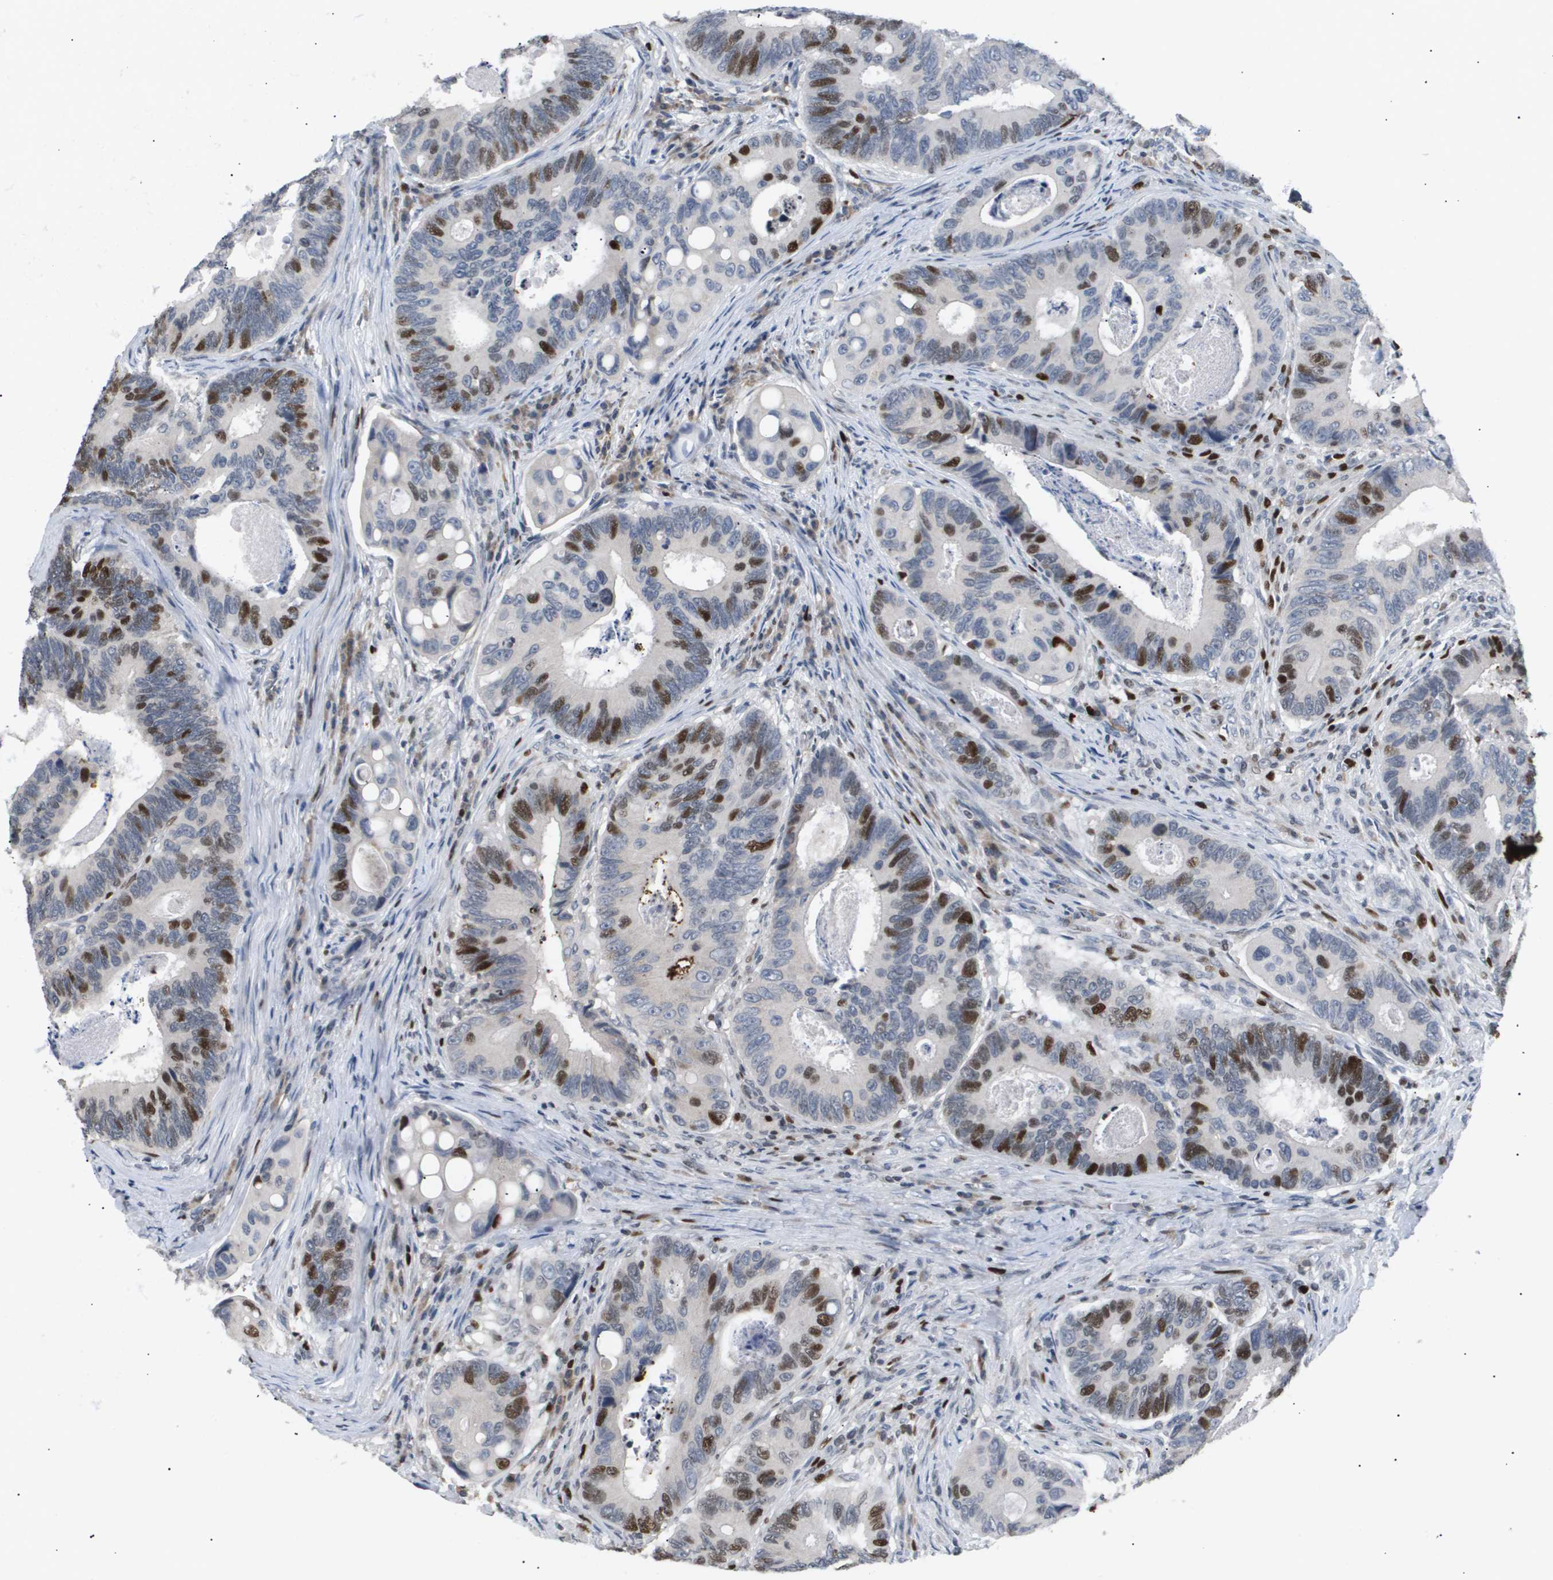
{"staining": {"intensity": "moderate", "quantity": "25%-75%", "location": "nuclear"}, "tissue": "colorectal cancer", "cell_type": "Tumor cells", "image_type": "cancer", "snomed": [{"axis": "morphology", "description": "Inflammation, NOS"}, {"axis": "morphology", "description": "Adenocarcinoma, NOS"}, {"axis": "topography", "description": "Colon"}], "caption": "Immunohistochemistry (IHC) micrograph of neoplastic tissue: adenocarcinoma (colorectal) stained using IHC exhibits medium levels of moderate protein expression localized specifically in the nuclear of tumor cells, appearing as a nuclear brown color.", "gene": "ANAPC2", "patient": {"sex": "male", "age": 72}}